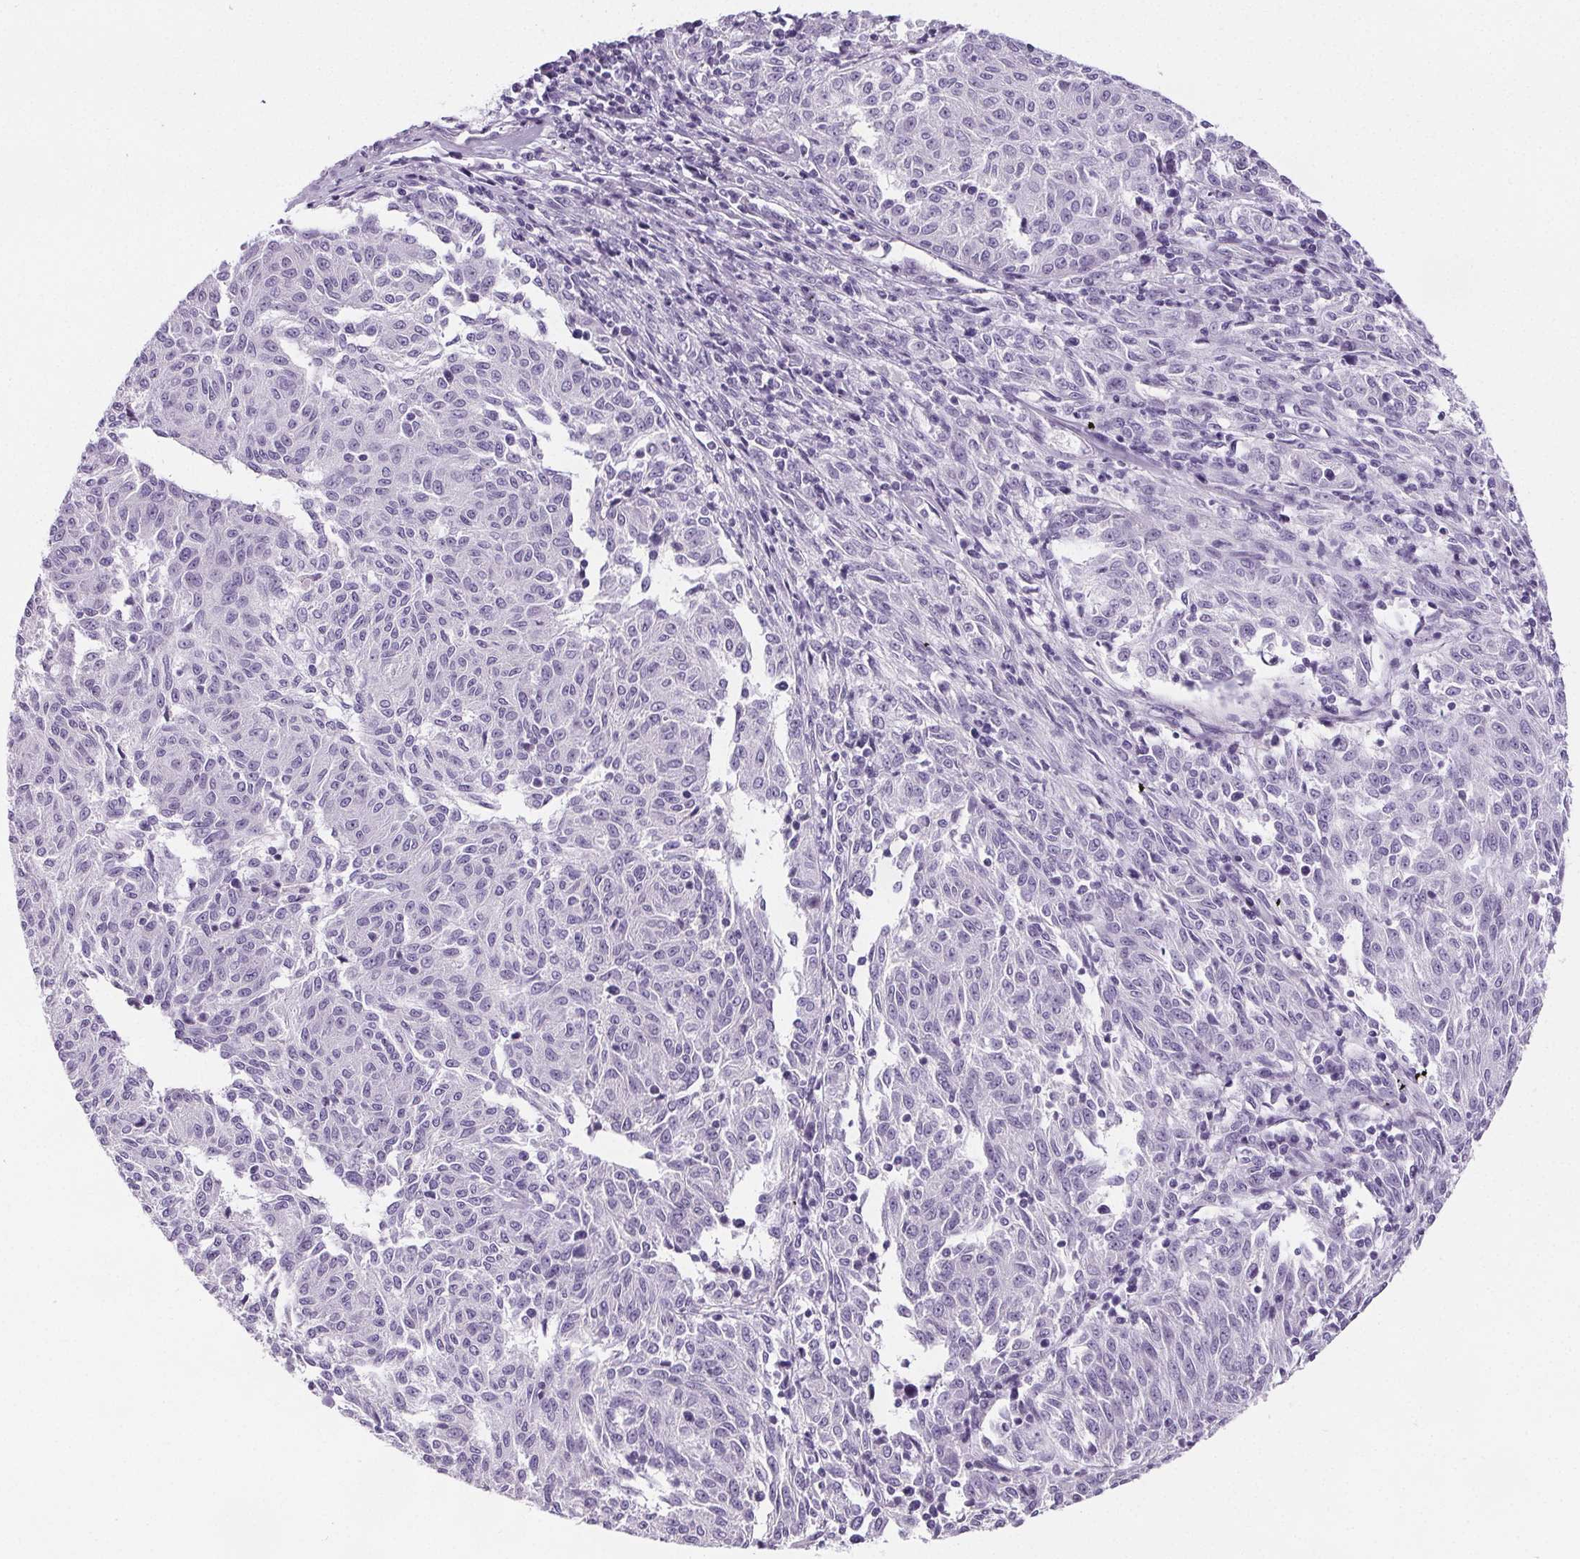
{"staining": {"intensity": "negative", "quantity": "none", "location": "none"}, "tissue": "melanoma", "cell_type": "Tumor cells", "image_type": "cancer", "snomed": [{"axis": "morphology", "description": "Malignant melanoma, NOS"}, {"axis": "topography", "description": "Skin"}], "caption": "Tumor cells are negative for brown protein staining in melanoma.", "gene": "ELAVL2", "patient": {"sex": "female", "age": 72}}